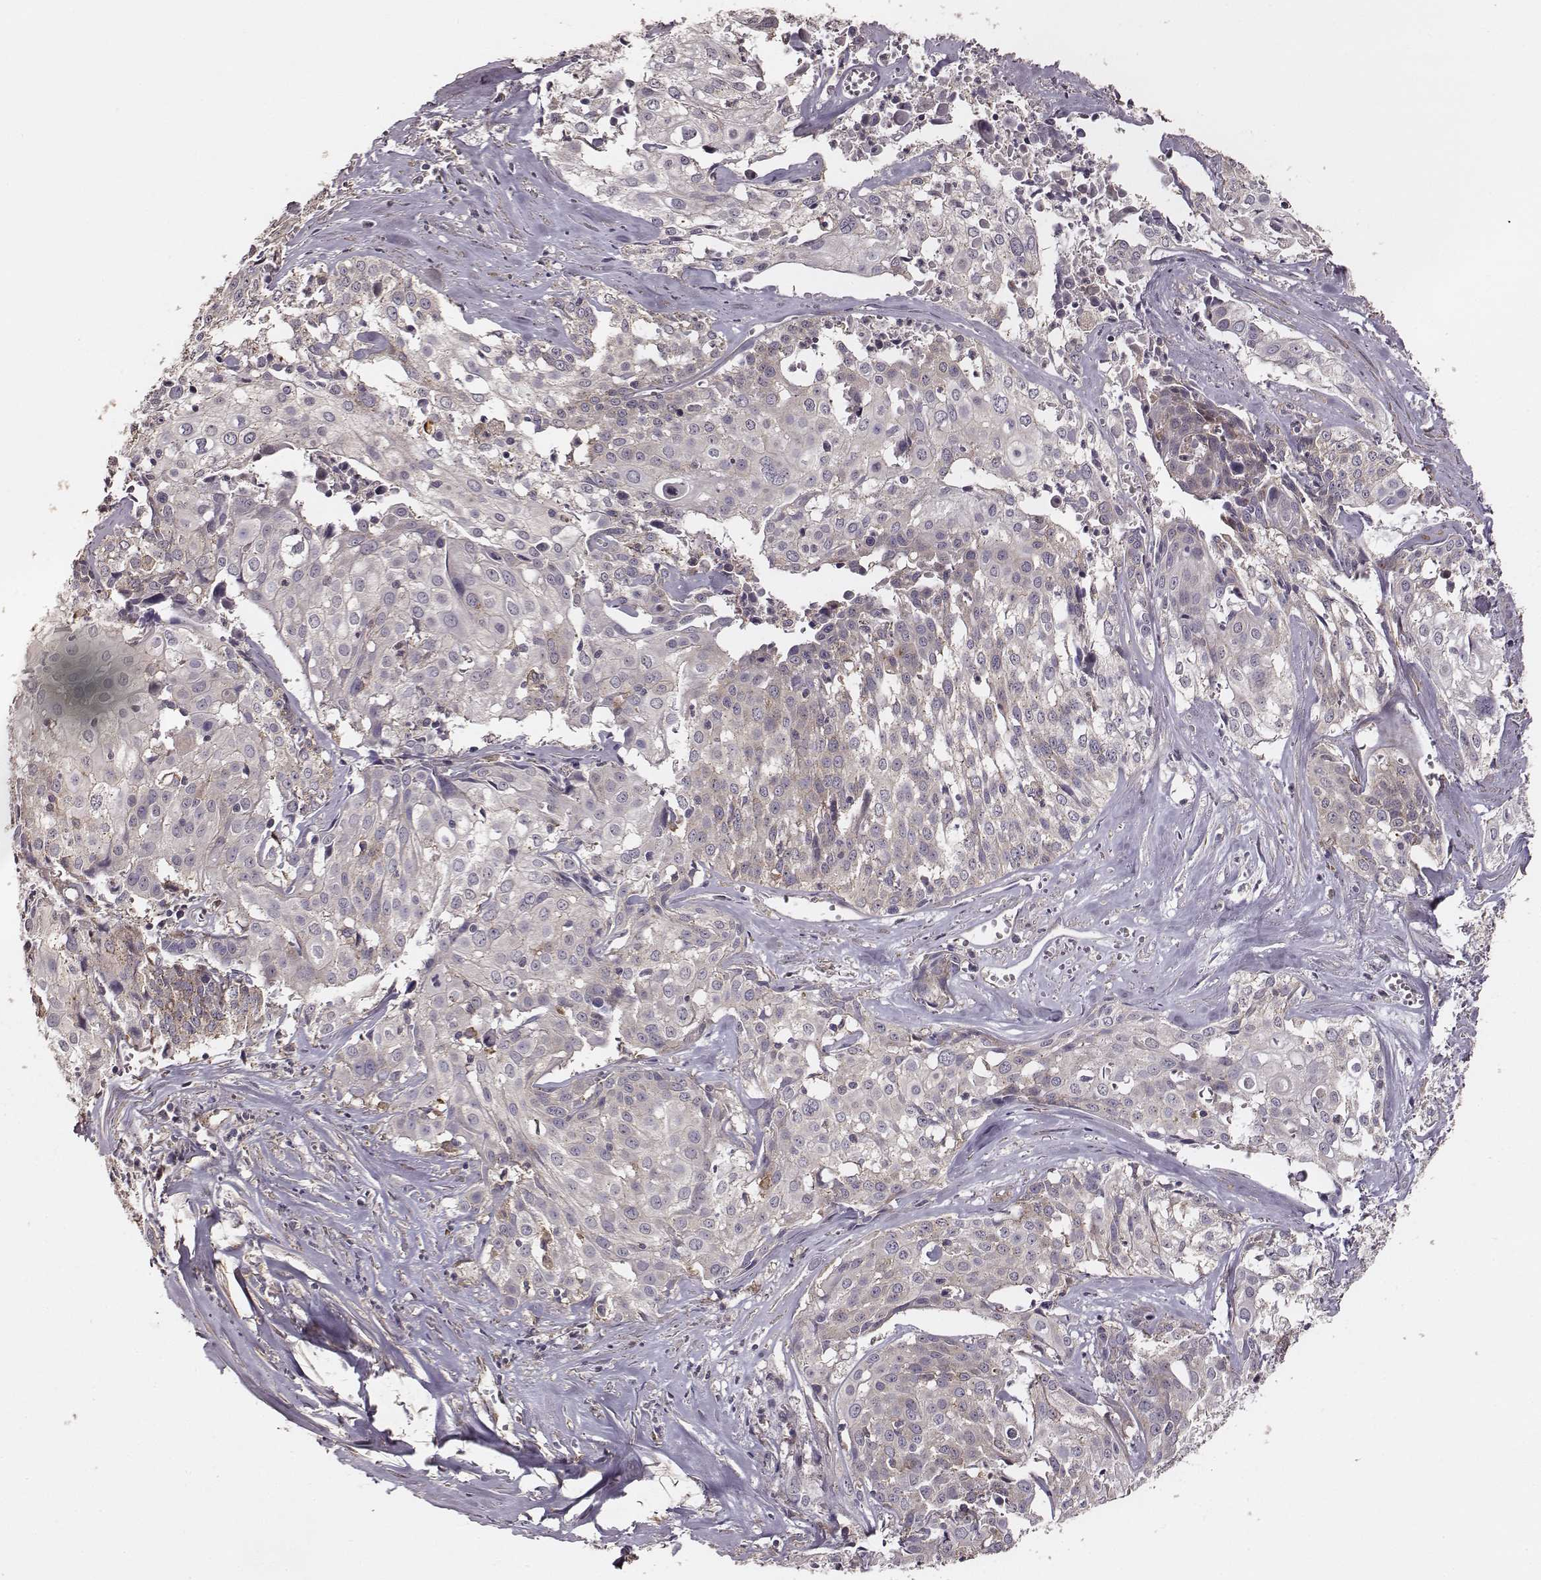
{"staining": {"intensity": "negative", "quantity": "none", "location": "none"}, "tissue": "cervical cancer", "cell_type": "Tumor cells", "image_type": "cancer", "snomed": [{"axis": "morphology", "description": "Squamous cell carcinoma, NOS"}, {"axis": "topography", "description": "Cervix"}], "caption": "Tumor cells are negative for brown protein staining in squamous cell carcinoma (cervical).", "gene": "VPS26A", "patient": {"sex": "female", "age": 39}}